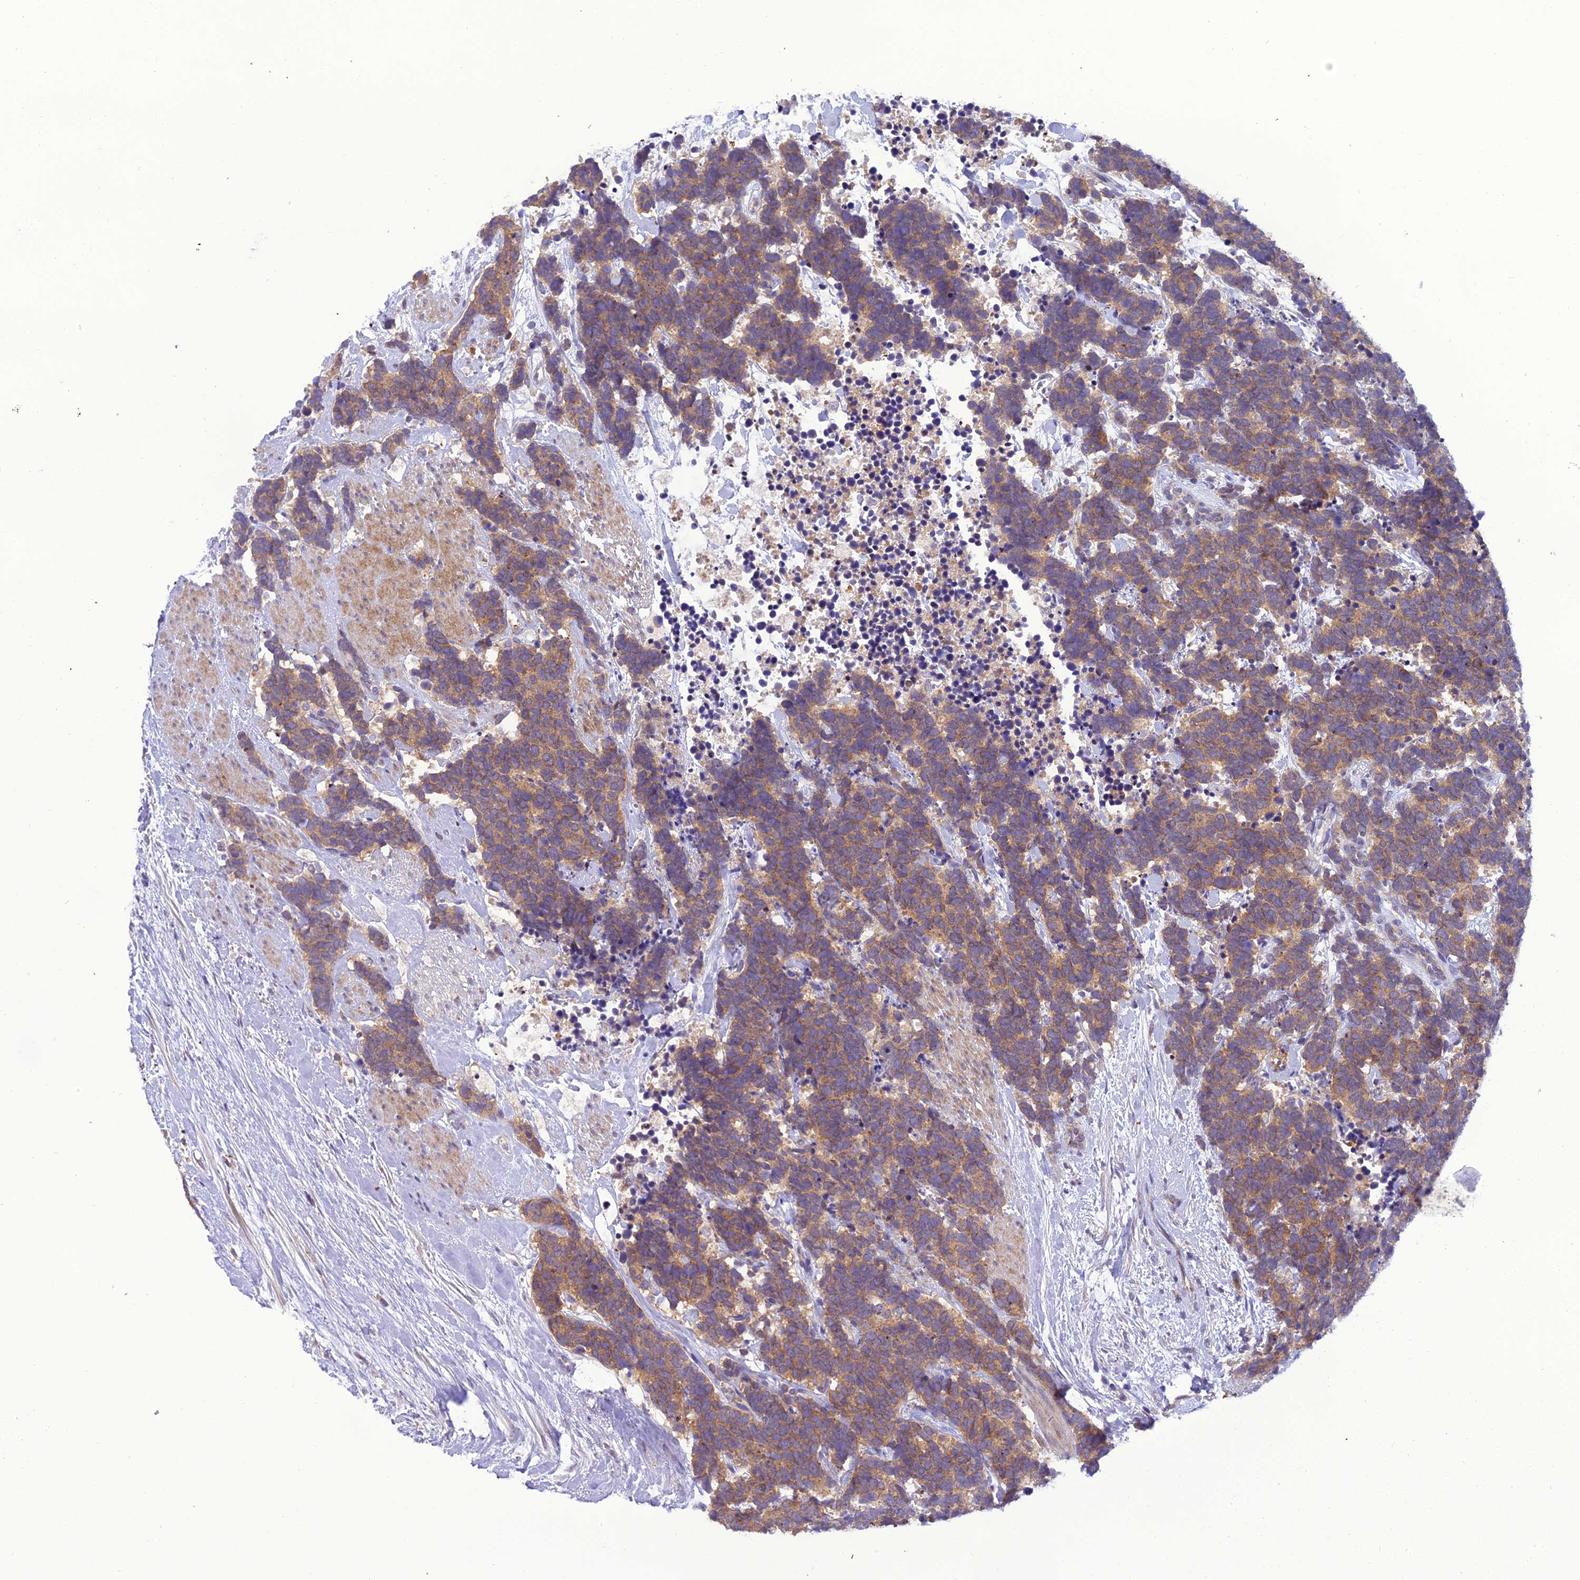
{"staining": {"intensity": "moderate", "quantity": ">75%", "location": "cytoplasmic/membranous"}, "tissue": "carcinoid", "cell_type": "Tumor cells", "image_type": "cancer", "snomed": [{"axis": "morphology", "description": "Carcinoma, NOS"}, {"axis": "morphology", "description": "Carcinoid, malignant, NOS"}, {"axis": "topography", "description": "Prostate"}], "caption": "Carcinoma stained with DAB IHC reveals medium levels of moderate cytoplasmic/membranous positivity in approximately >75% of tumor cells.", "gene": "GOLPH3", "patient": {"sex": "male", "age": 57}}